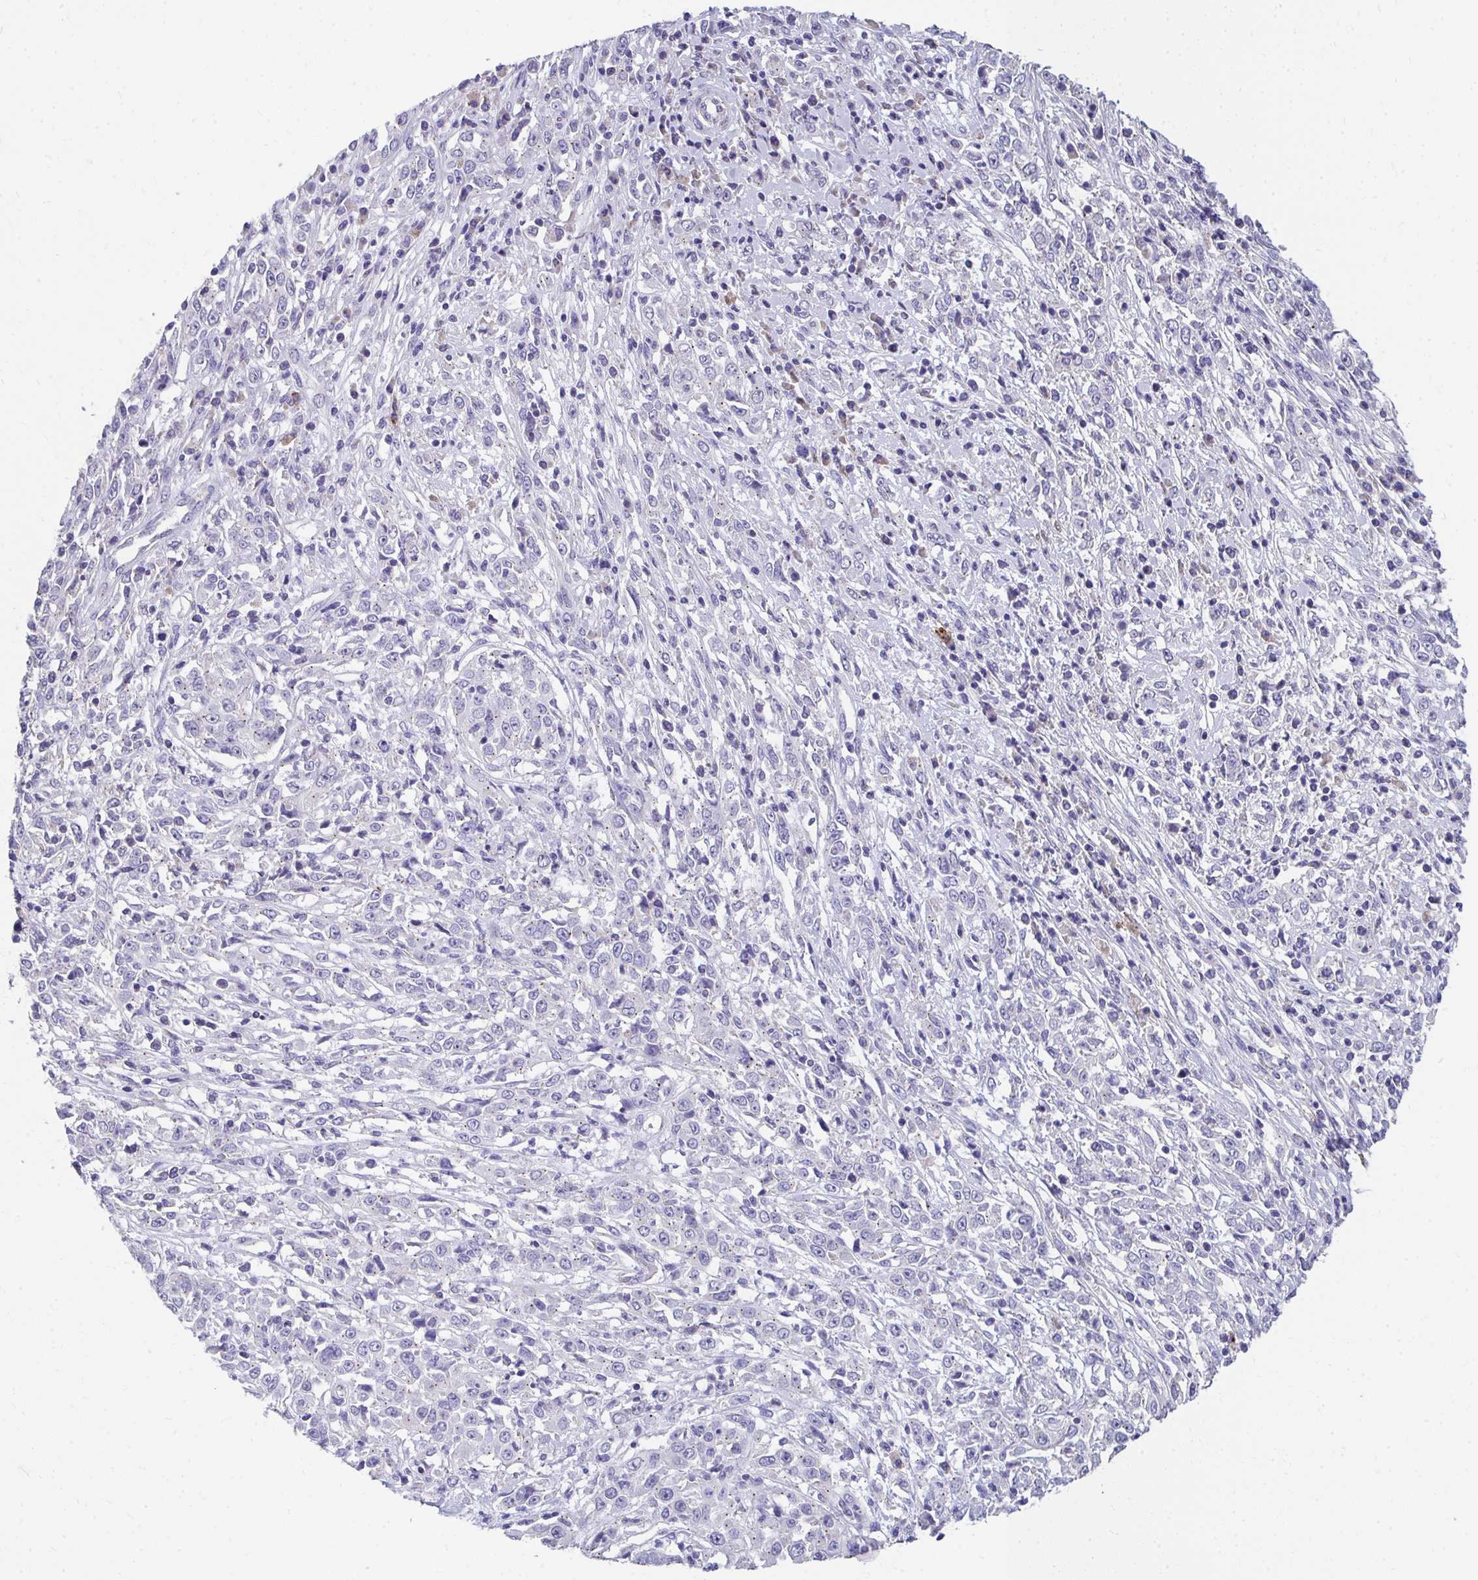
{"staining": {"intensity": "negative", "quantity": "none", "location": "none"}, "tissue": "cervical cancer", "cell_type": "Tumor cells", "image_type": "cancer", "snomed": [{"axis": "morphology", "description": "Adenocarcinoma, NOS"}, {"axis": "topography", "description": "Cervix"}], "caption": "Cervical cancer (adenocarcinoma) was stained to show a protein in brown. There is no significant expression in tumor cells.", "gene": "TMPRSS2", "patient": {"sex": "female", "age": 40}}